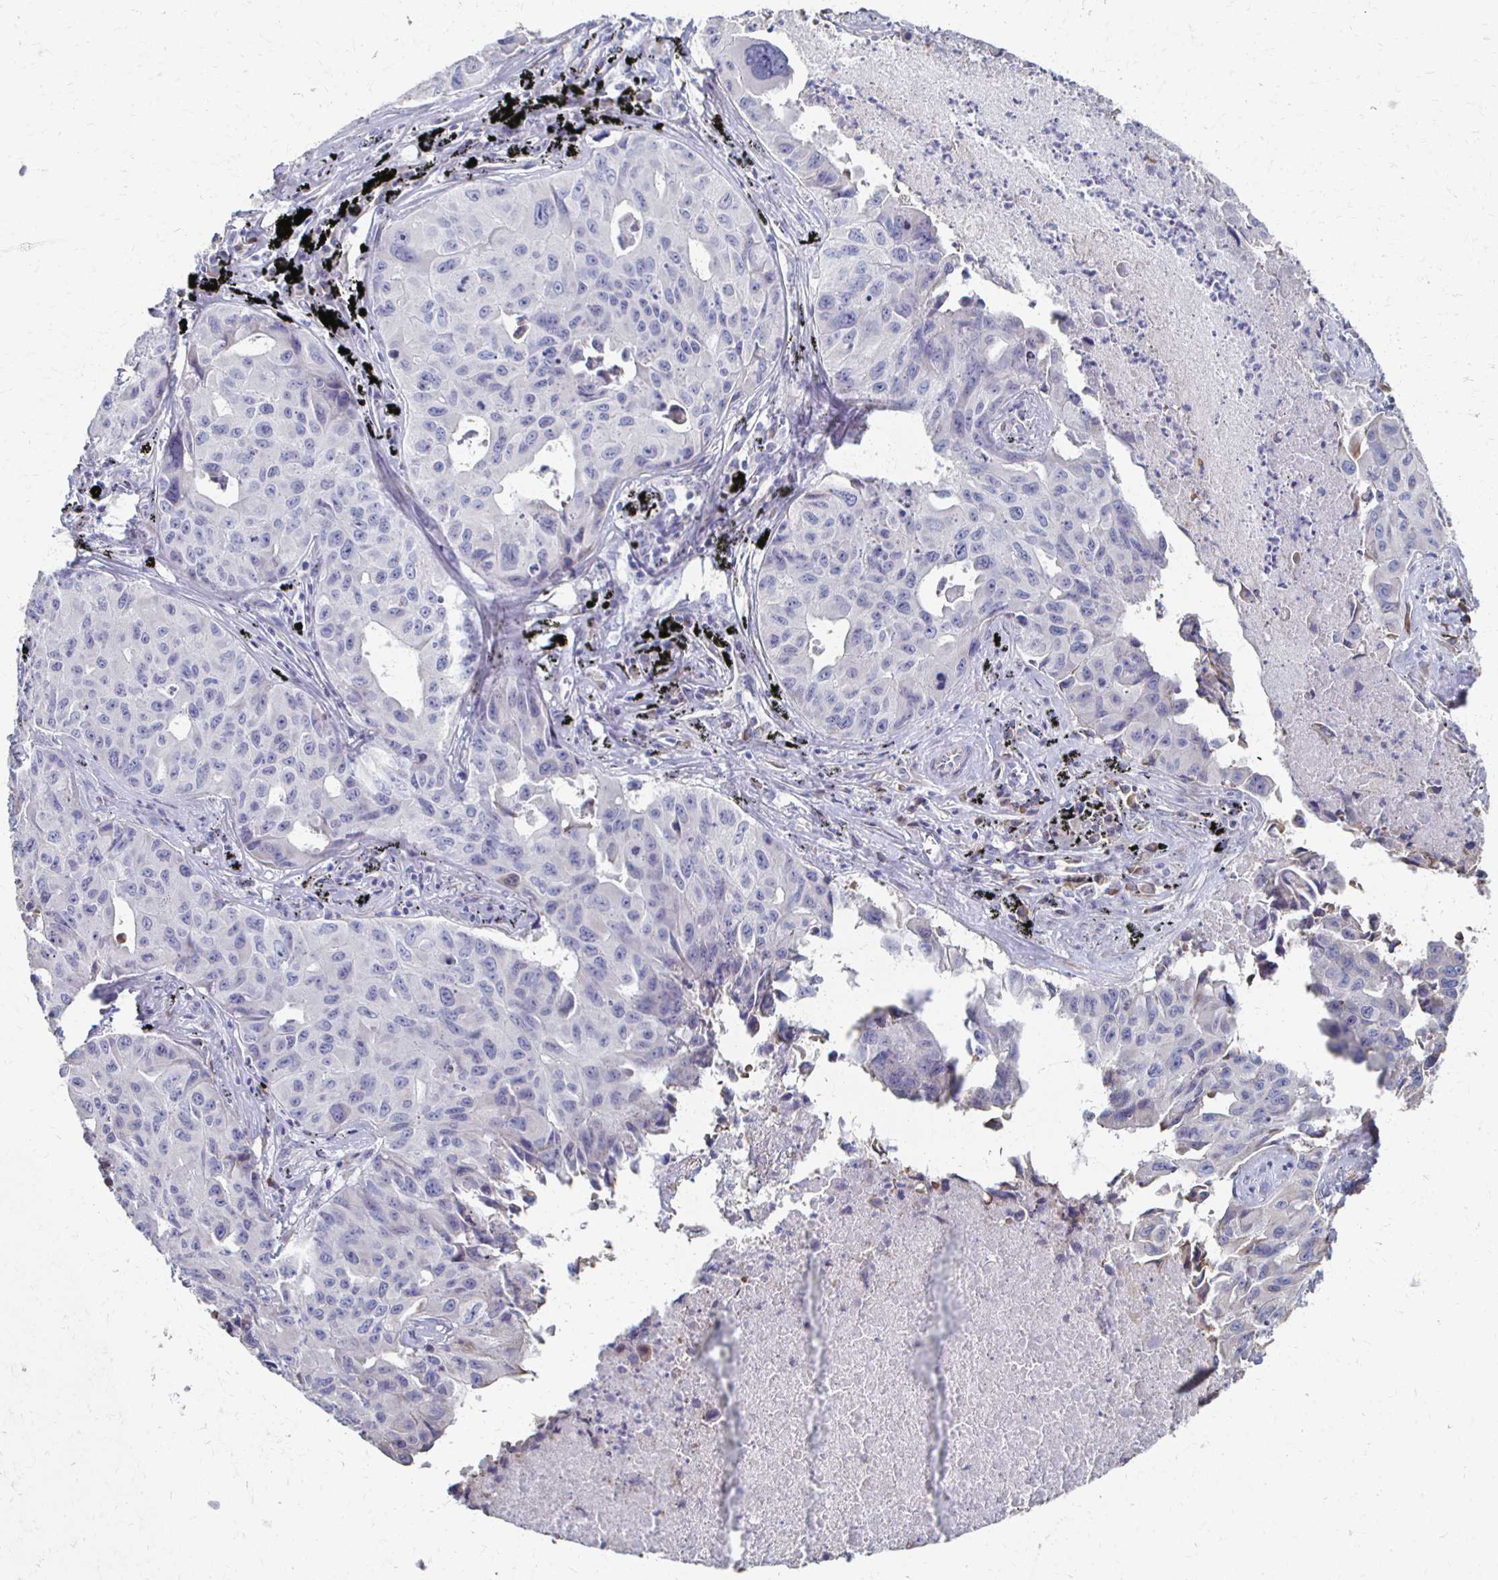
{"staining": {"intensity": "negative", "quantity": "none", "location": "none"}, "tissue": "lung cancer", "cell_type": "Tumor cells", "image_type": "cancer", "snomed": [{"axis": "morphology", "description": "Adenocarcinoma, NOS"}, {"axis": "topography", "description": "Lymph node"}, {"axis": "topography", "description": "Lung"}], "caption": "This is an immunohistochemistry micrograph of lung adenocarcinoma. There is no positivity in tumor cells.", "gene": "ATP1A3", "patient": {"sex": "male", "age": 64}}